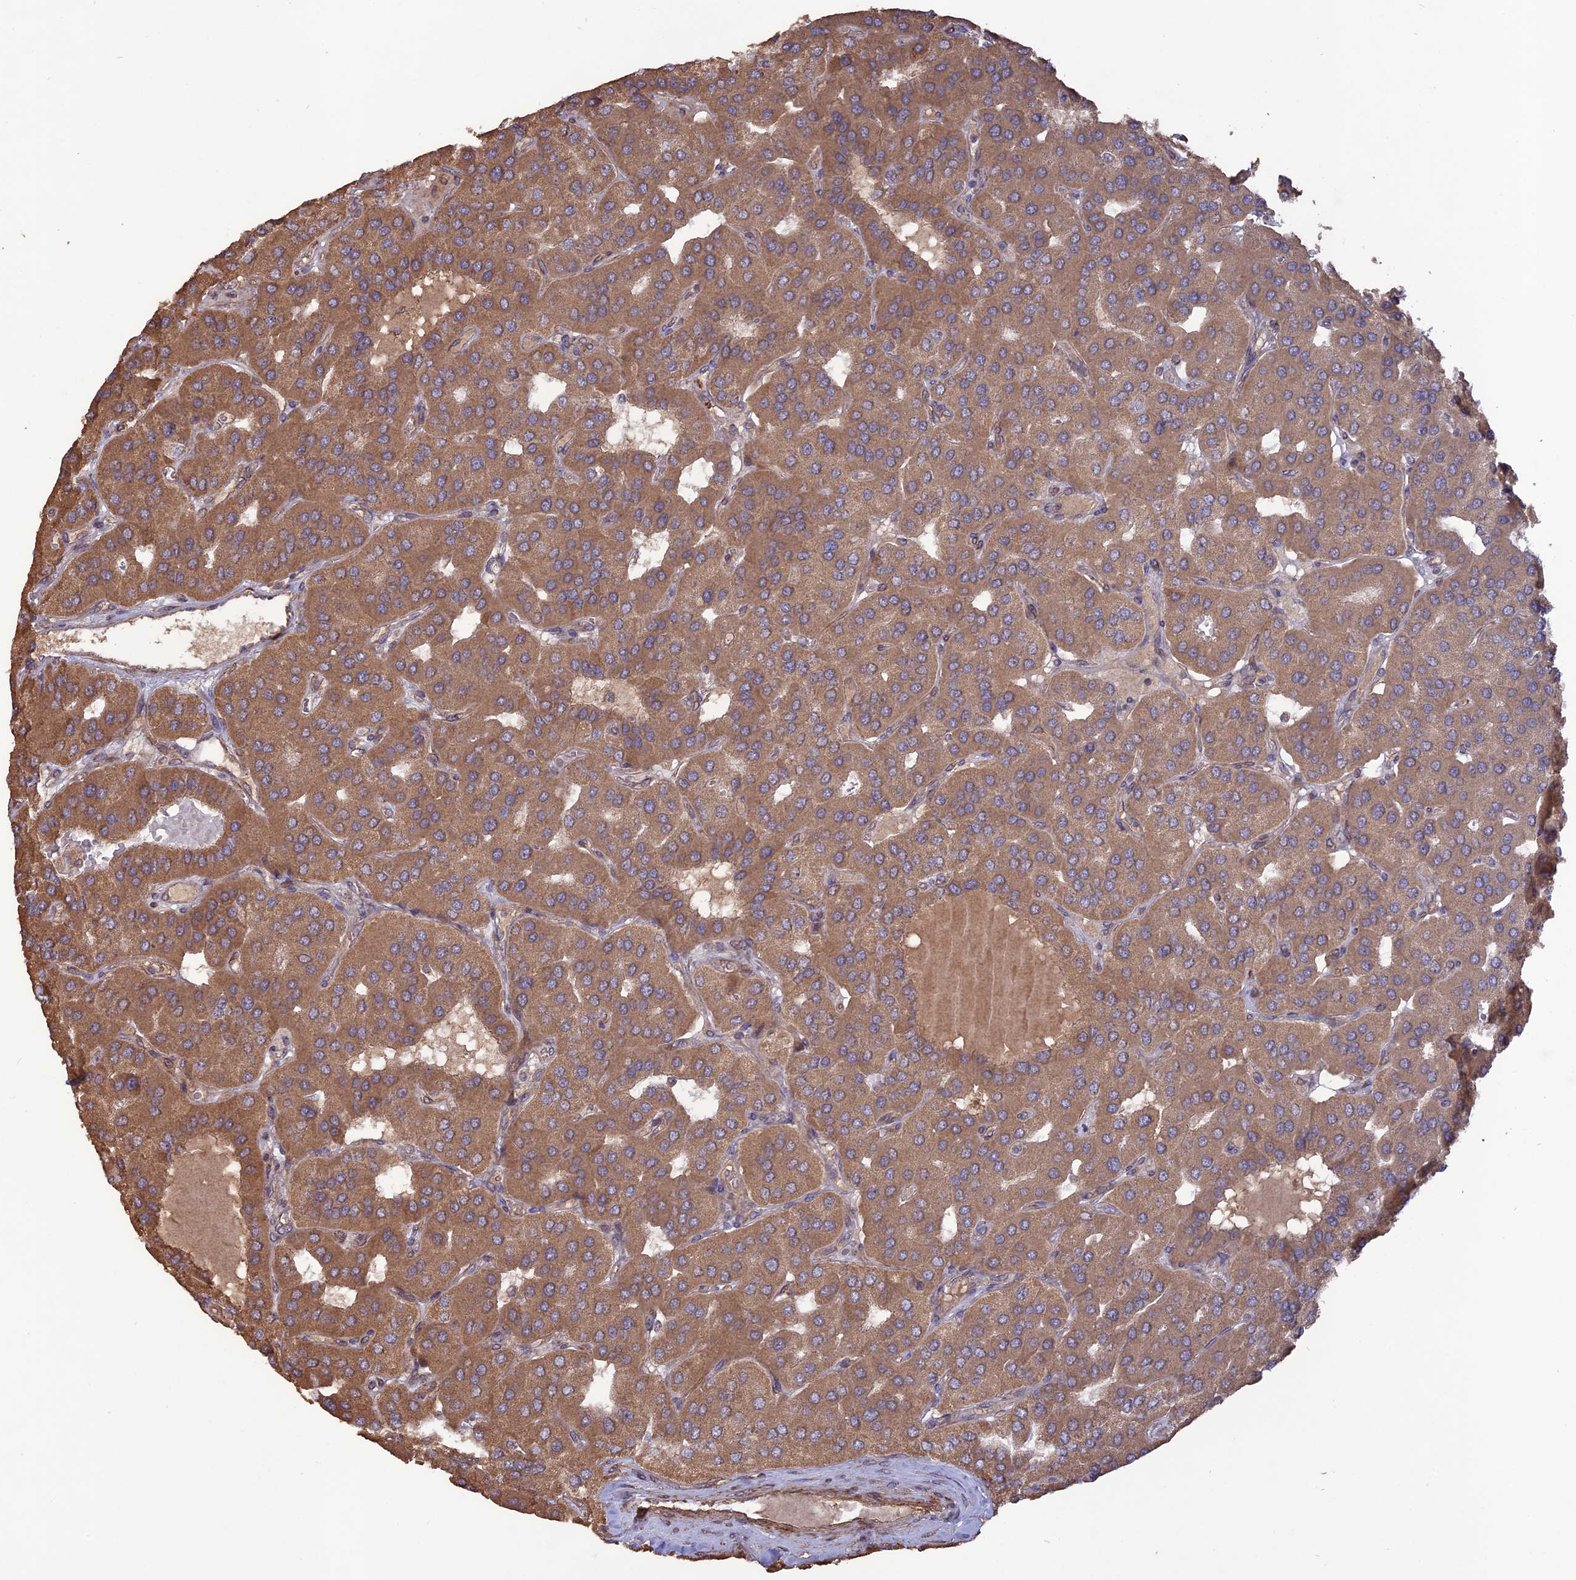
{"staining": {"intensity": "moderate", "quantity": ">75%", "location": "cytoplasmic/membranous"}, "tissue": "parathyroid gland", "cell_type": "Glandular cells", "image_type": "normal", "snomed": [{"axis": "morphology", "description": "Normal tissue, NOS"}, {"axis": "morphology", "description": "Adenoma, NOS"}, {"axis": "topography", "description": "Parathyroid gland"}], "caption": "Glandular cells exhibit medium levels of moderate cytoplasmic/membranous staining in about >75% of cells in benign parathyroid gland.", "gene": "LAYN", "patient": {"sex": "female", "age": 86}}